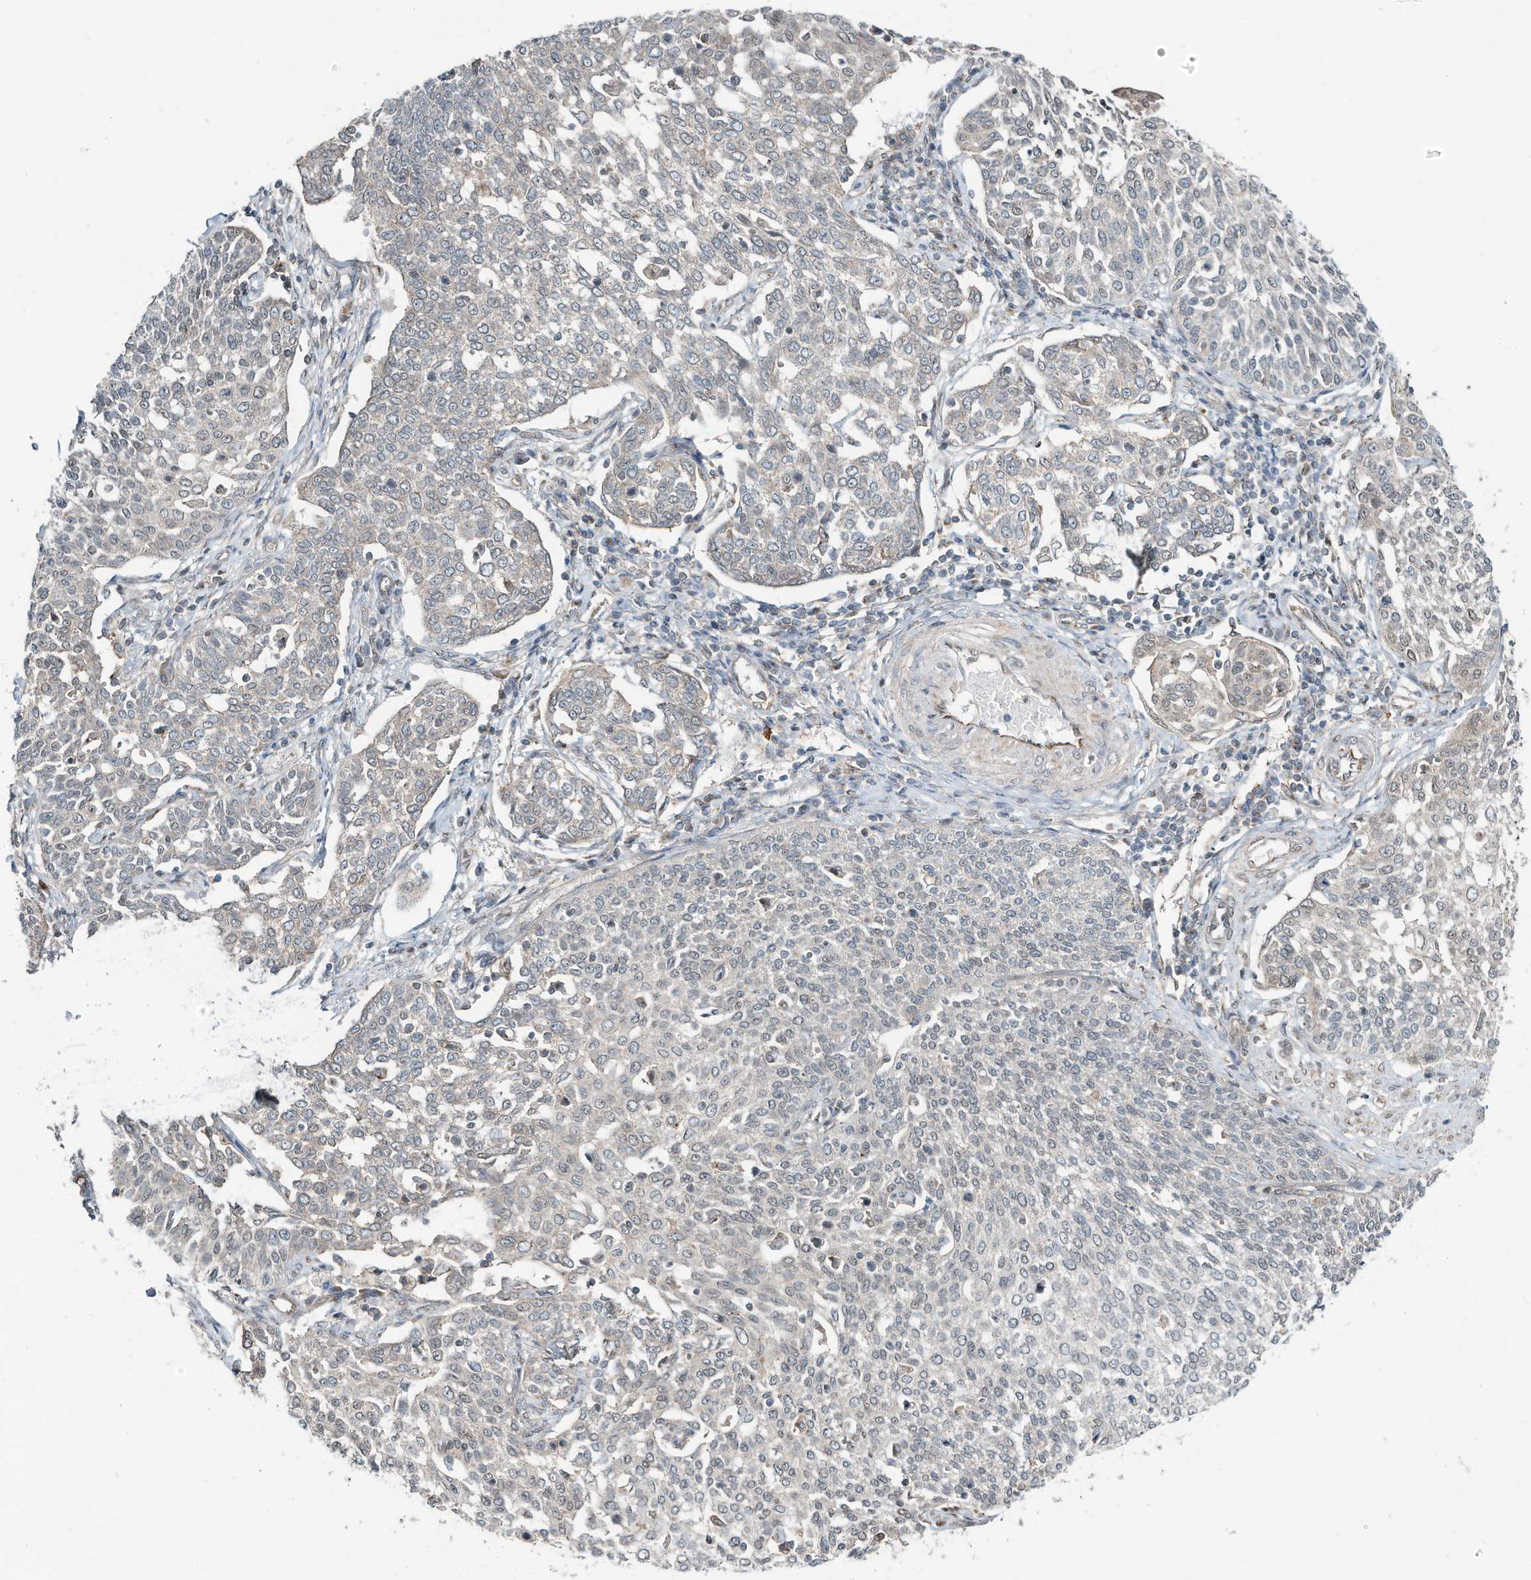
{"staining": {"intensity": "negative", "quantity": "none", "location": "none"}, "tissue": "cervical cancer", "cell_type": "Tumor cells", "image_type": "cancer", "snomed": [{"axis": "morphology", "description": "Squamous cell carcinoma, NOS"}, {"axis": "topography", "description": "Cervix"}], "caption": "Immunohistochemical staining of cervical cancer (squamous cell carcinoma) reveals no significant staining in tumor cells.", "gene": "CUX1", "patient": {"sex": "female", "age": 34}}